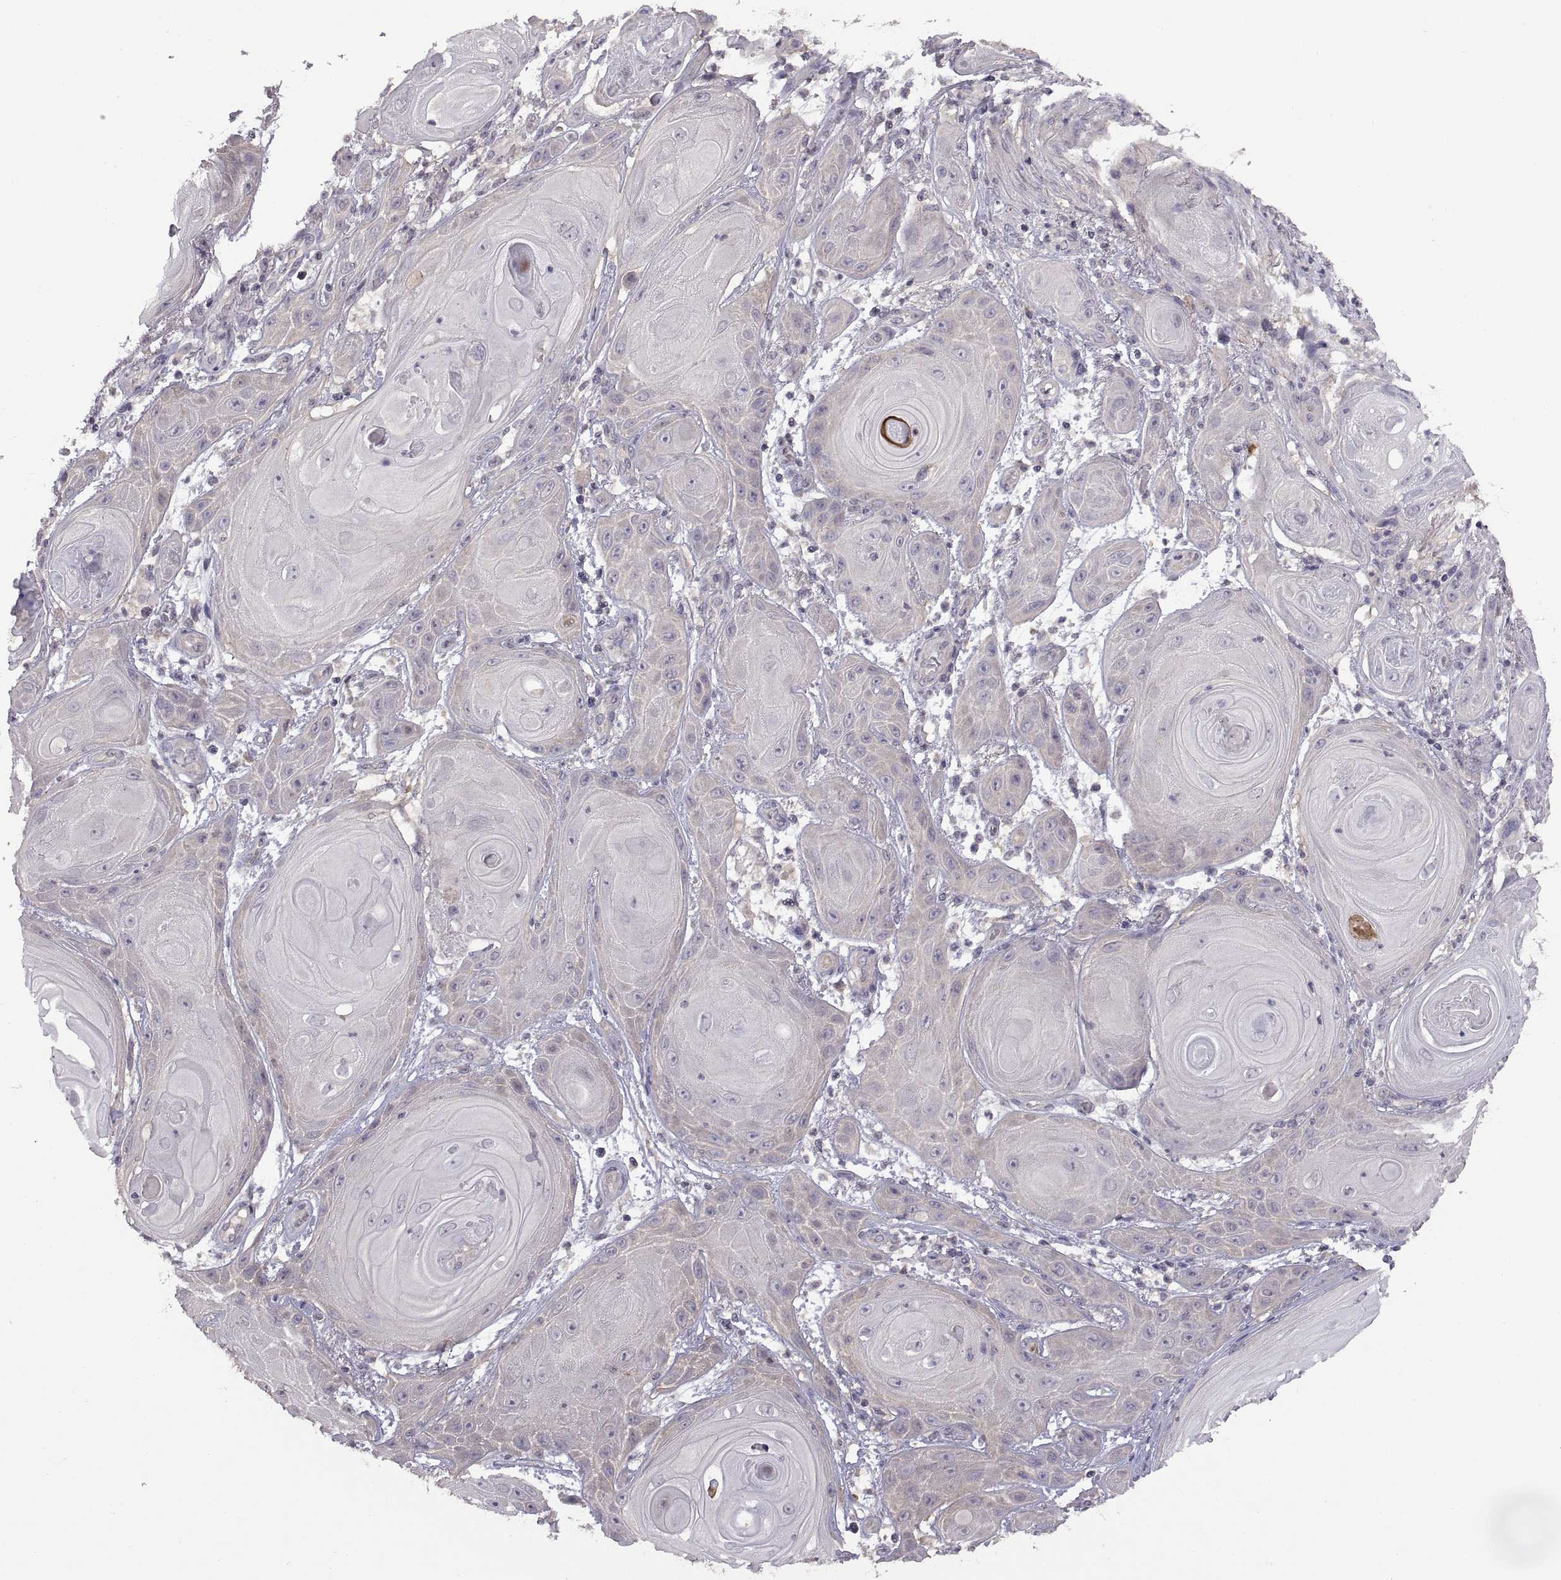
{"staining": {"intensity": "weak", "quantity": "<25%", "location": "cytoplasmic/membranous"}, "tissue": "skin cancer", "cell_type": "Tumor cells", "image_type": "cancer", "snomed": [{"axis": "morphology", "description": "Squamous cell carcinoma, NOS"}, {"axis": "topography", "description": "Skin"}], "caption": "An immunohistochemistry histopathology image of skin cancer is shown. There is no staining in tumor cells of skin cancer.", "gene": "NMNAT2", "patient": {"sex": "male", "age": 62}}